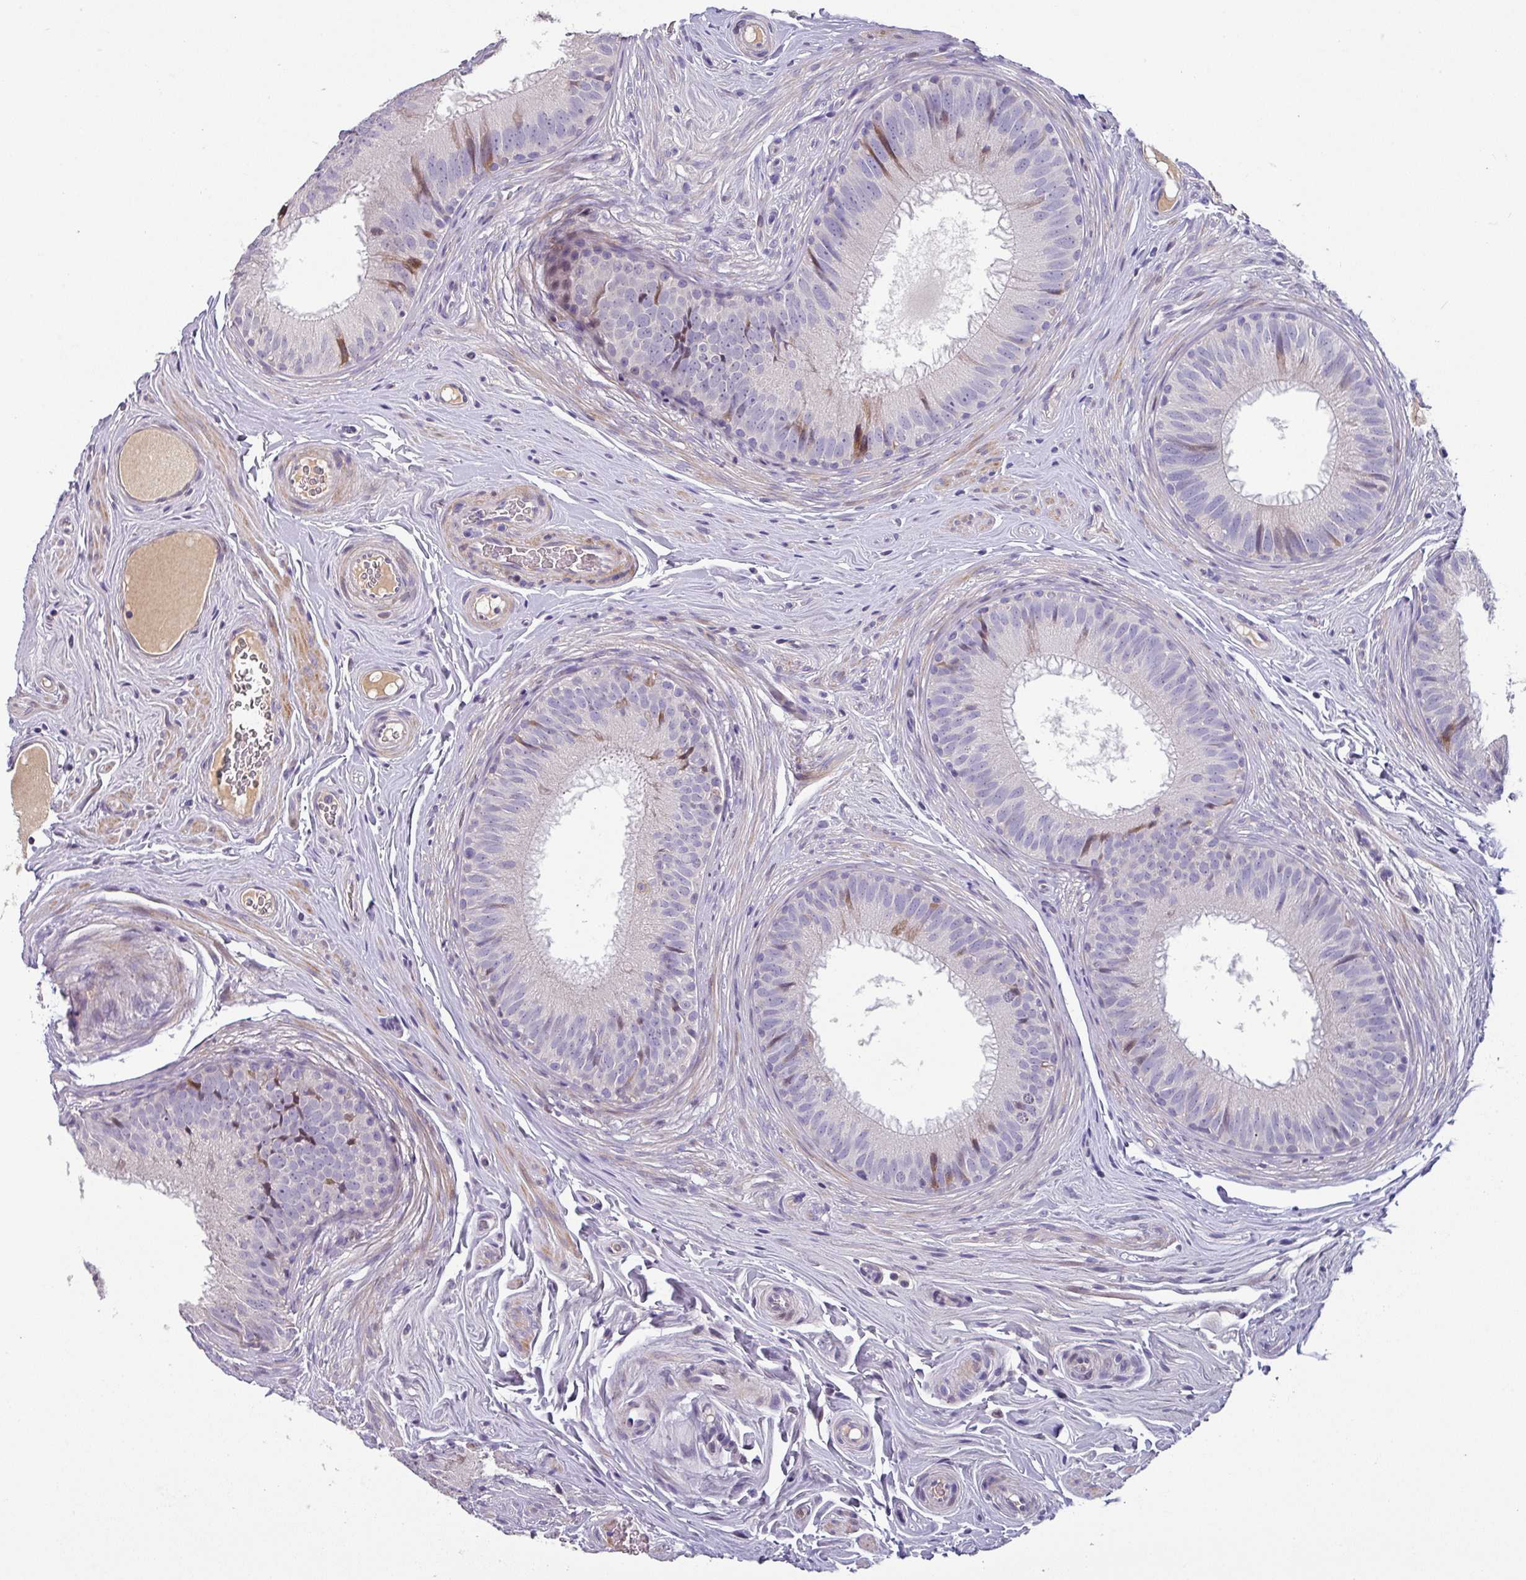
{"staining": {"intensity": "moderate", "quantity": "<25%", "location": "cytoplasmic/membranous"}, "tissue": "epididymis", "cell_type": "Glandular cells", "image_type": "normal", "snomed": [{"axis": "morphology", "description": "Normal tissue, NOS"}, {"axis": "topography", "description": "Epididymis, spermatic cord, NOS"}], "caption": "DAB immunohistochemical staining of normal human epididymis shows moderate cytoplasmic/membranous protein positivity in about <25% of glandular cells.", "gene": "KLHL3", "patient": {"sex": "male", "age": 25}}